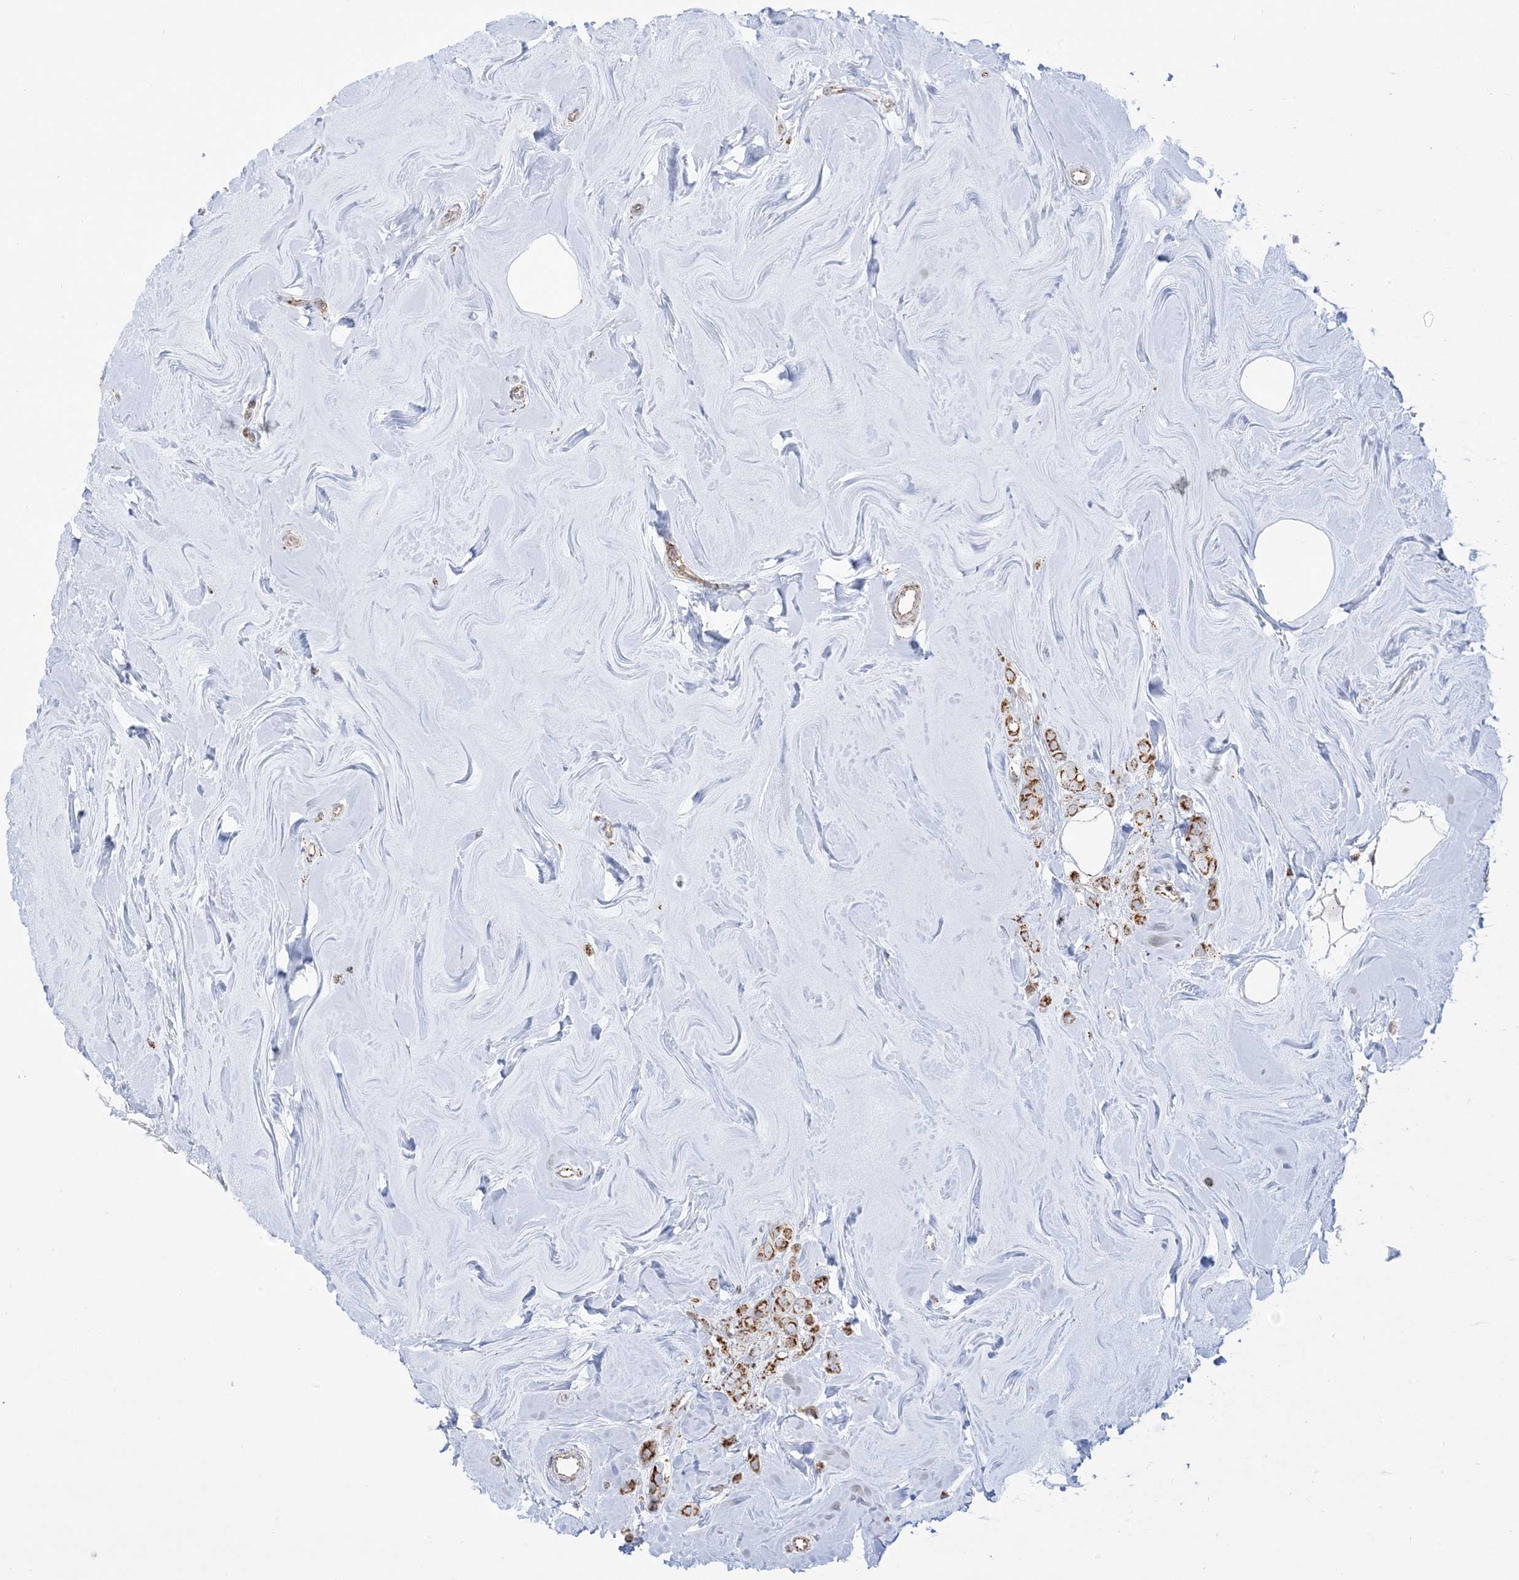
{"staining": {"intensity": "moderate", "quantity": ">75%", "location": "cytoplasmic/membranous"}, "tissue": "breast cancer", "cell_type": "Tumor cells", "image_type": "cancer", "snomed": [{"axis": "morphology", "description": "Lobular carcinoma"}, {"axis": "topography", "description": "Breast"}], "caption": "The photomicrograph exhibits immunohistochemical staining of lobular carcinoma (breast). There is moderate cytoplasmic/membranous positivity is appreciated in about >75% of tumor cells. (Brightfield microscopy of DAB IHC at high magnification).", "gene": "MRPS36", "patient": {"sex": "female", "age": 47}}